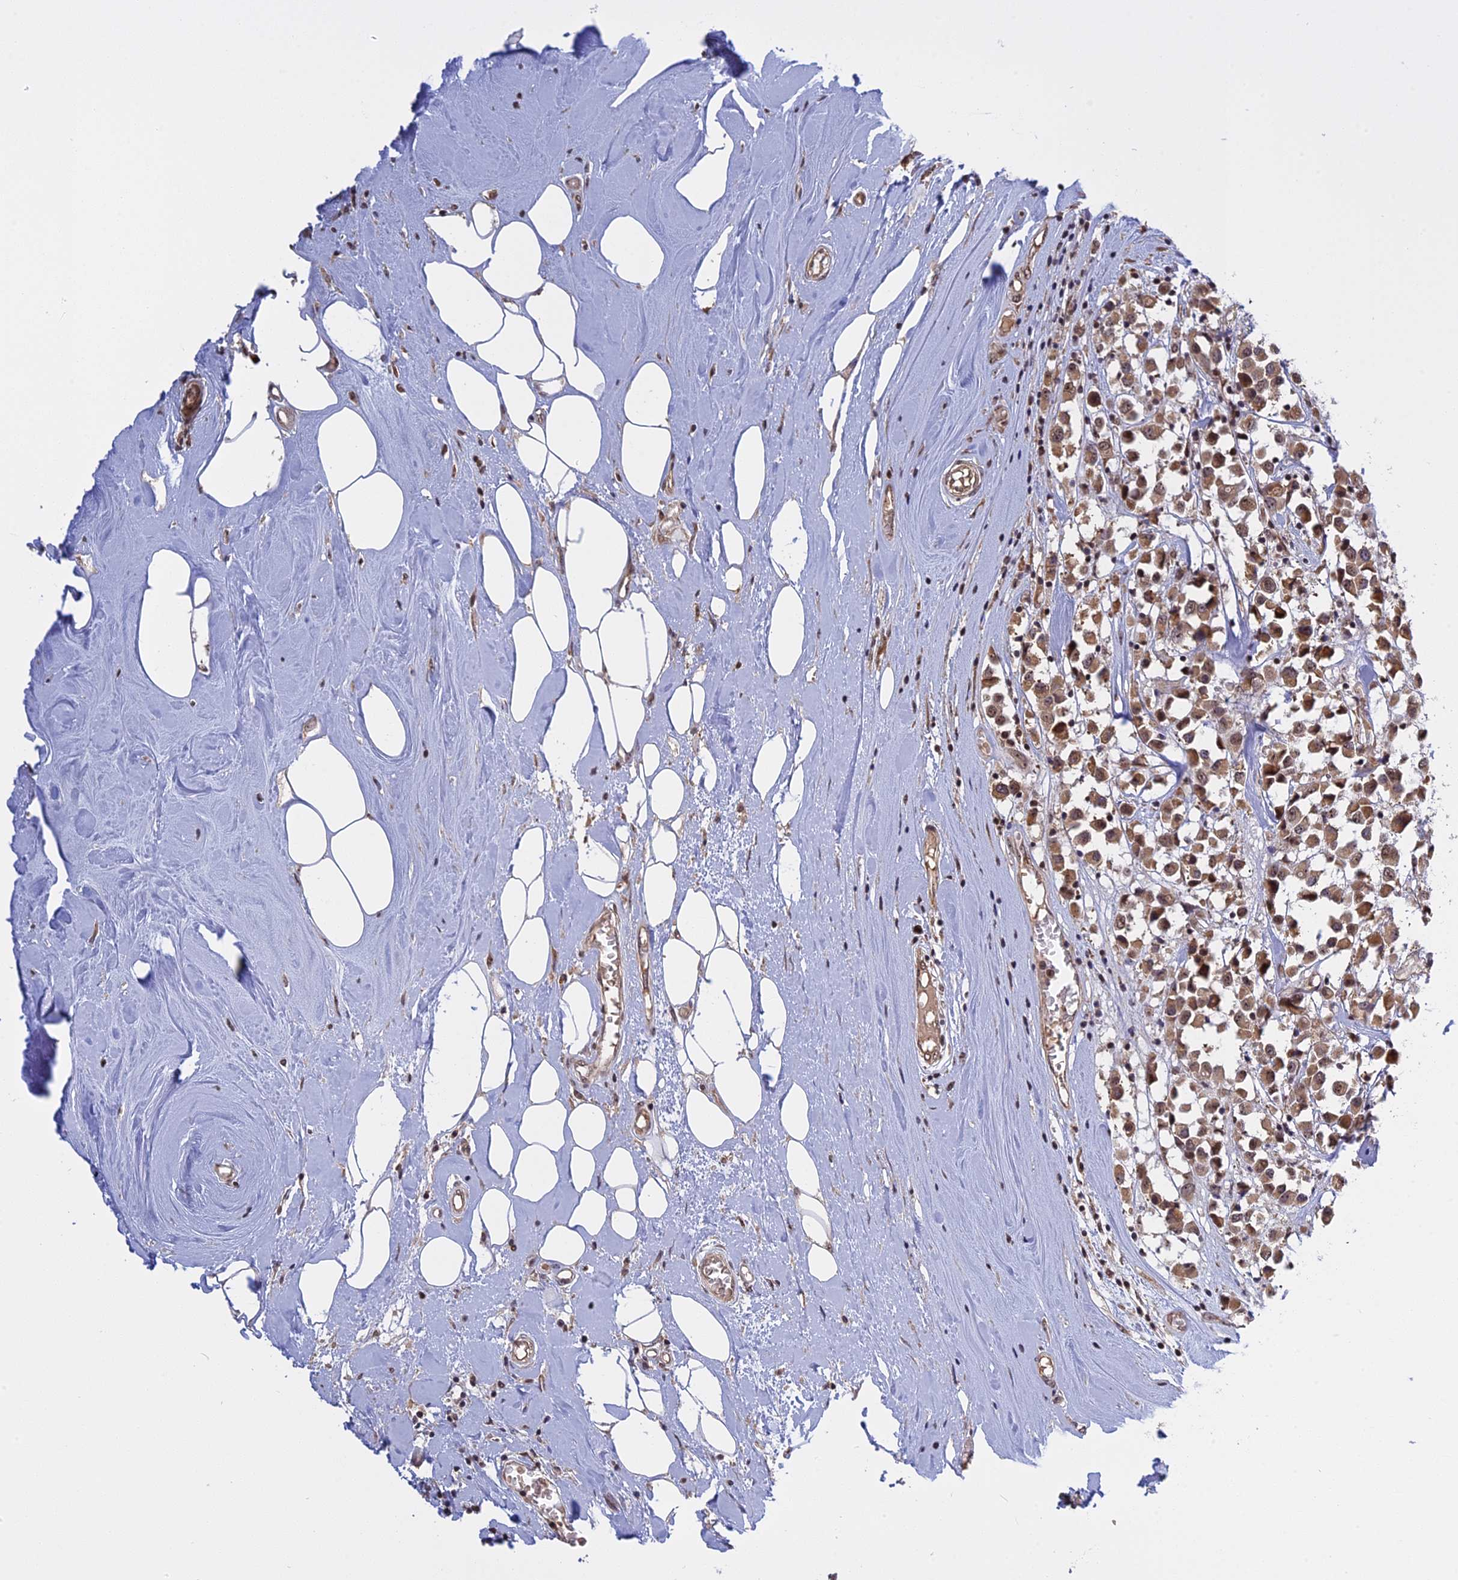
{"staining": {"intensity": "moderate", "quantity": ">75%", "location": "cytoplasmic/membranous,nuclear"}, "tissue": "breast cancer", "cell_type": "Tumor cells", "image_type": "cancer", "snomed": [{"axis": "morphology", "description": "Duct carcinoma"}, {"axis": "topography", "description": "Breast"}], "caption": "Infiltrating ductal carcinoma (breast) stained for a protein exhibits moderate cytoplasmic/membranous and nuclear positivity in tumor cells. The protein is shown in brown color, while the nuclei are stained blue.", "gene": "MGA", "patient": {"sex": "female", "age": 61}}